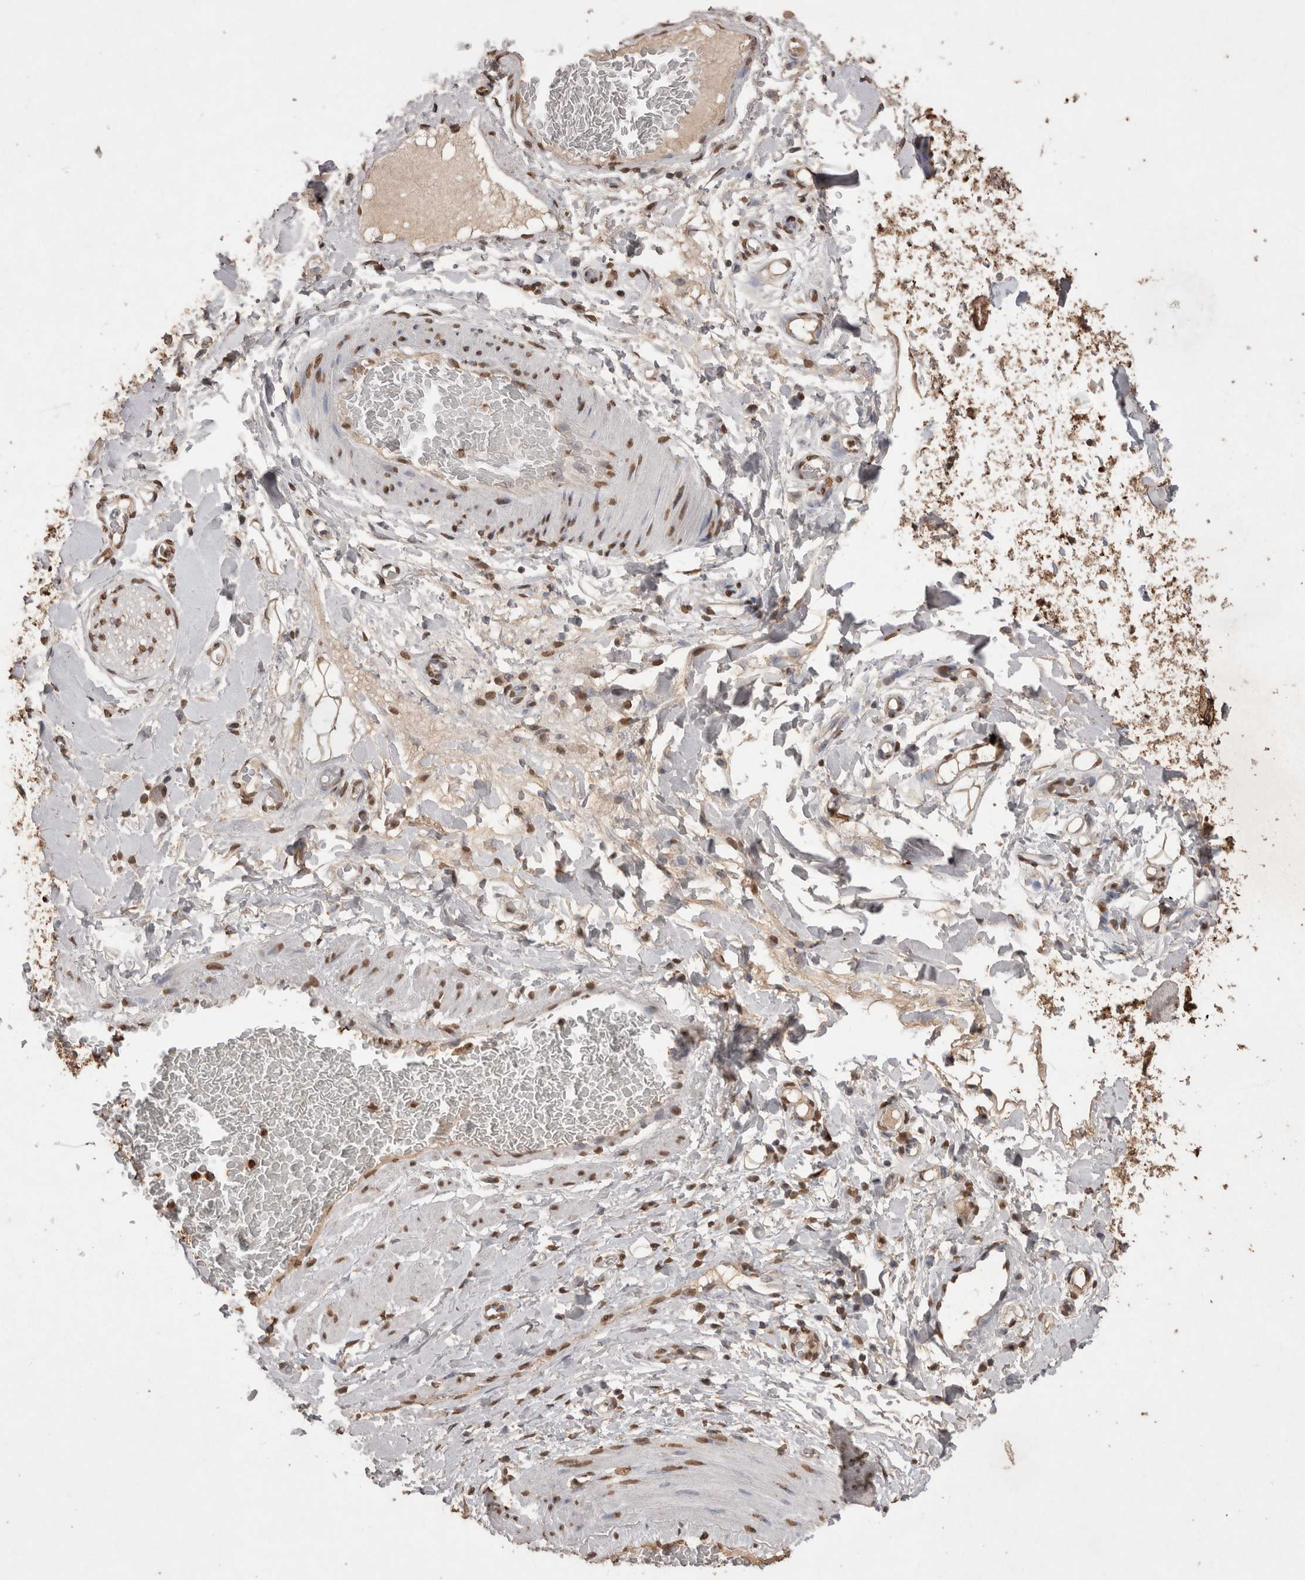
{"staining": {"intensity": "moderate", "quantity": ">75%", "location": "cytoplasmic/membranous,nuclear"}, "tissue": "adipose tissue", "cell_type": "Adipocytes", "image_type": "normal", "snomed": [{"axis": "morphology", "description": "Normal tissue, NOS"}, {"axis": "morphology", "description": "Adenocarcinoma, NOS"}, {"axis": "topography", "description": "Esophagus"}], "caption": "Adipose tissue stained with immunohistochemistry (IHC) reveals moderate cytoplasmic/membranous,nuclear expression in approximately >75% of adipocytes. (Brightfield microscopy of DAB IHC at high magnification).", "gene": "POU5F1", "patient": {"sex": "male", "age": 62}}